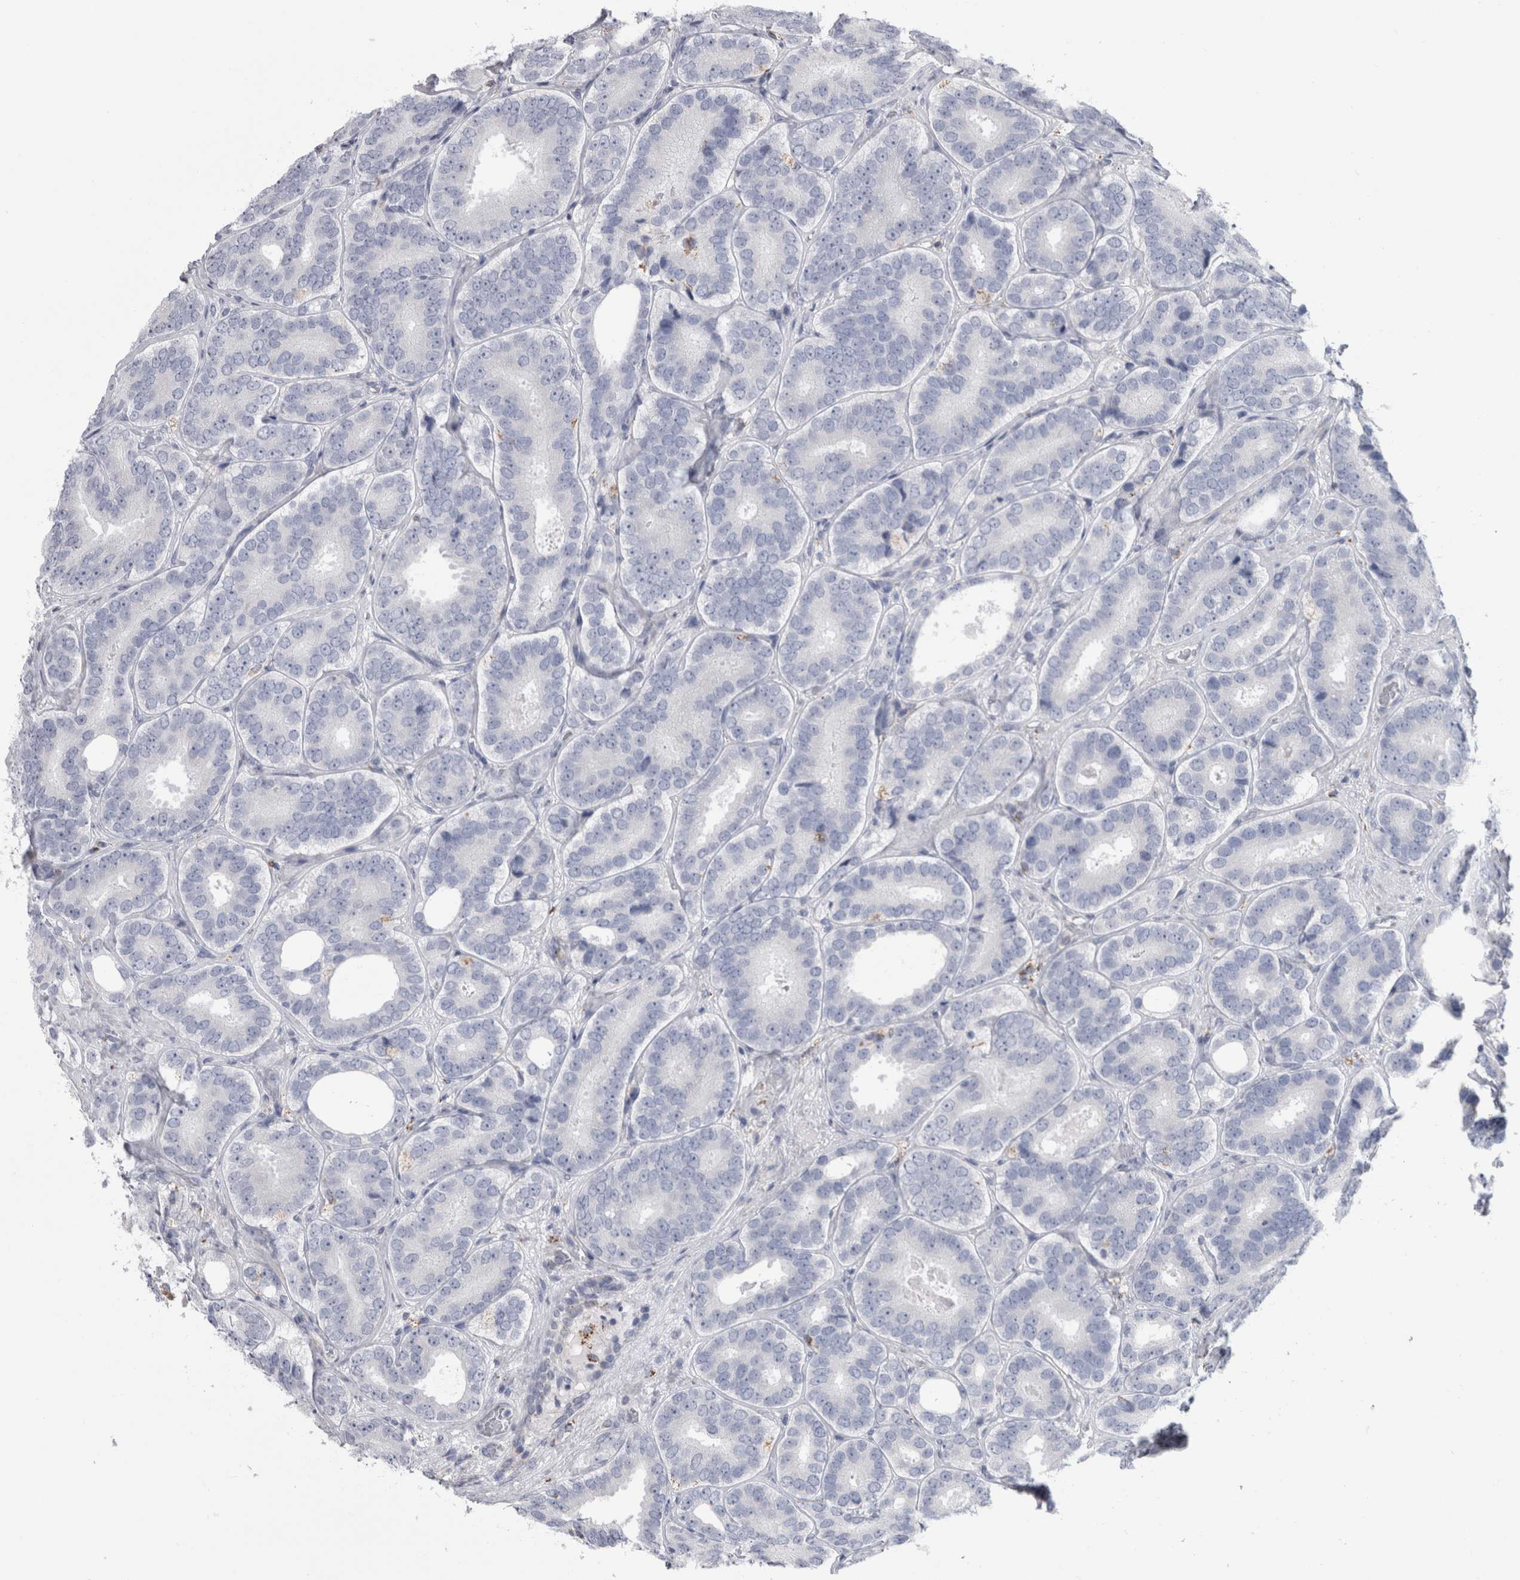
{"staining": {"intensity": "negative", "quantity": "none", "location": "none"}, "tissue": "prostate cancer", "cell_type": "Tumor cells", "image_type": "cancer", "snomed": [{"axis": "morphology", "description": "Adenocarcinoma, High grade"}, {"axis": "topography", "description": "Prostate"}], "caption": "The immunohistochemistry histopathology image has no significant expression in tumor cells of prostate adenocarcinoma (high-grade) tissue.", "gene": "GATM", "patient": {"sex": "male", "age": 56}}